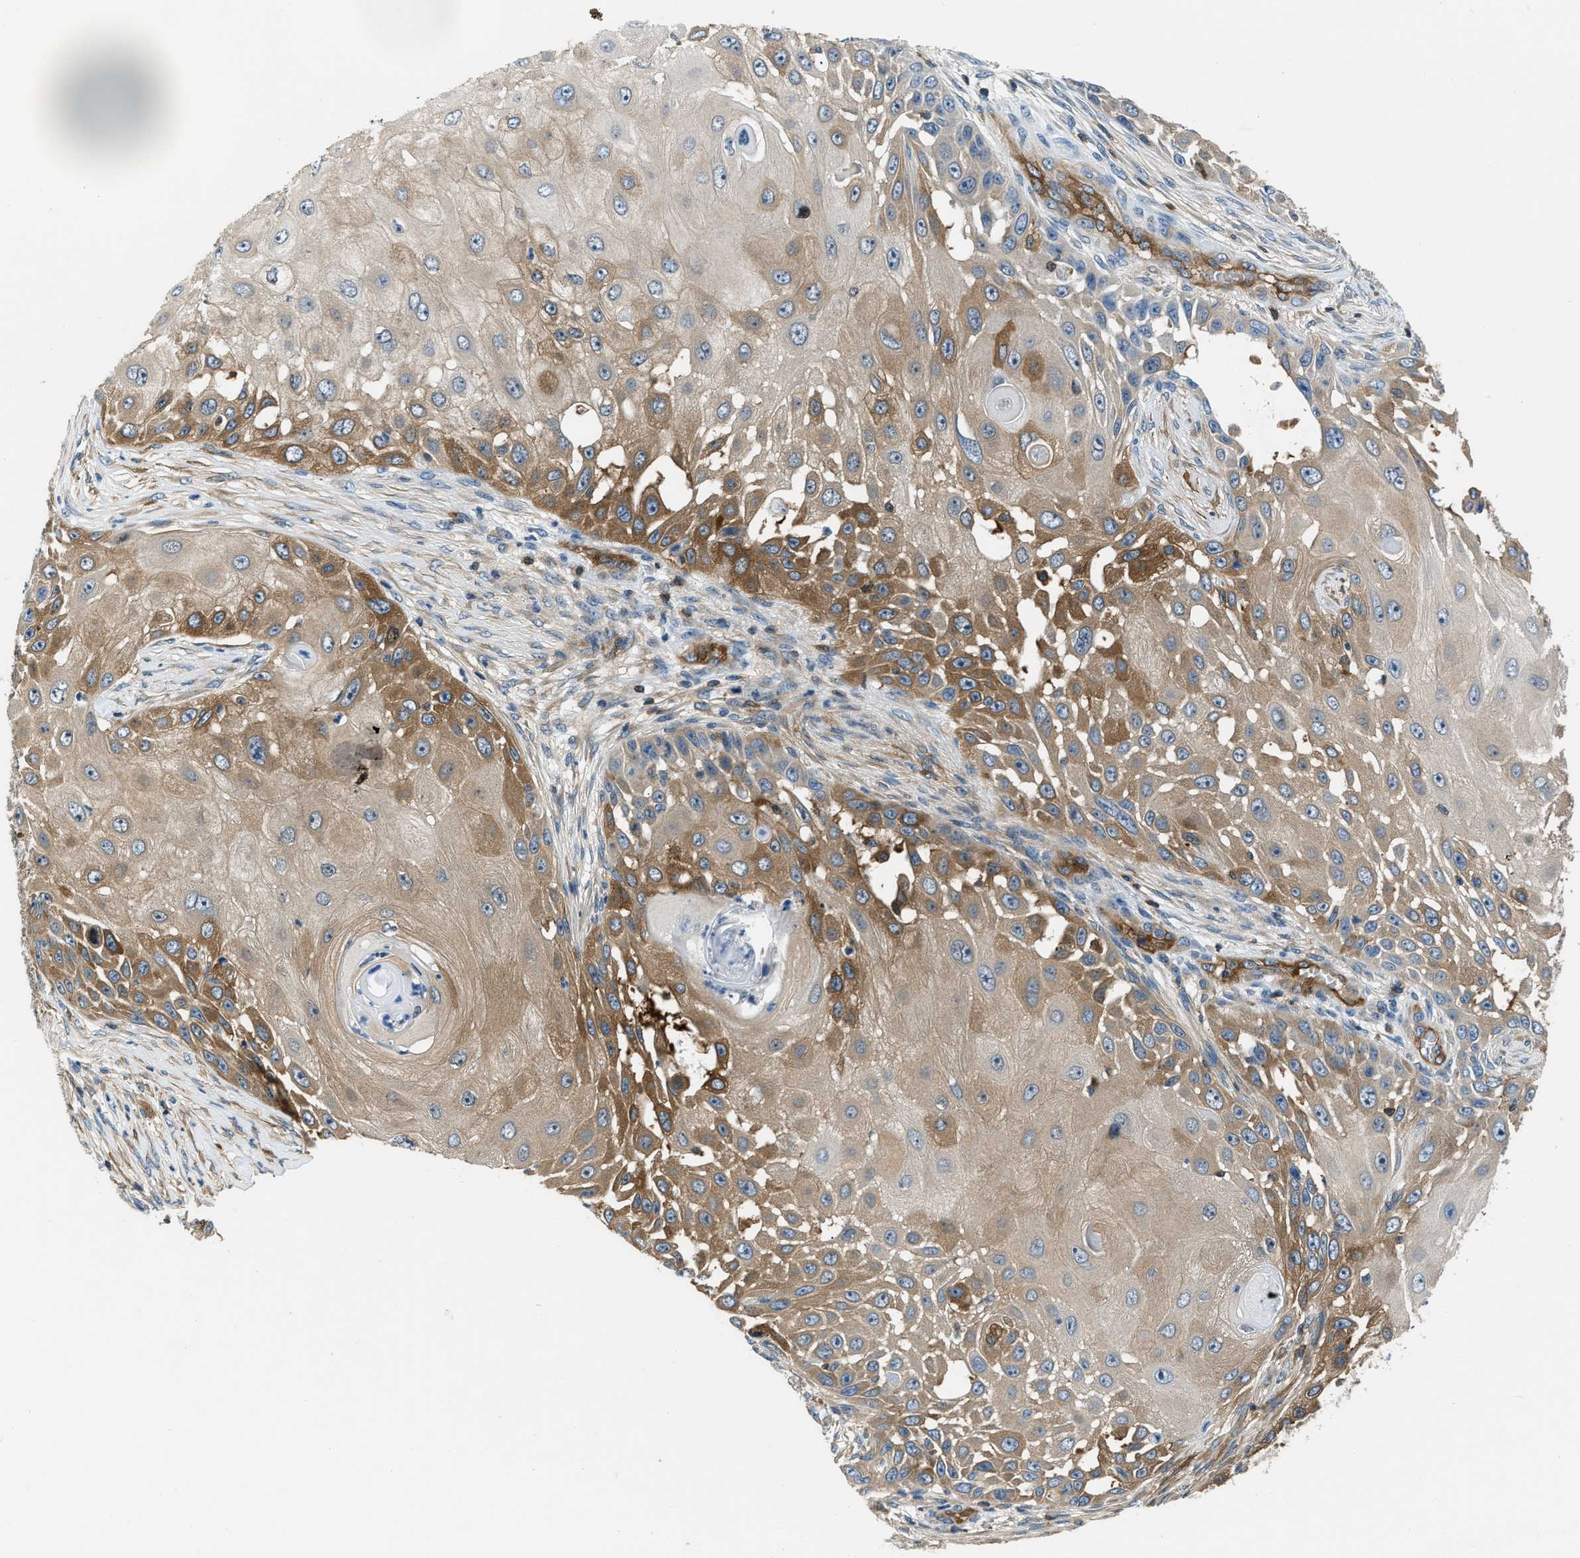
{"staining": {"intensity": "moderate", "quantity": ">75%", "location": "cytoplasmic/membranous"}, "tissue": "skin cancer", "cell_type": "Tumor cells", "image_type": "cancer", "snomed": [{"axis": "morphology", "description": "Squamous cell carcinoma, NOS"}, {"axis": "topography", "description": "Skin"}], "caption": "Brown immunohistochemical staining in human skin cancer (squamous cell carcinoma) displays moderate cytoplasmic/membranous positivity in approximately >75% of tumor cells.", "gene": "PFKP", "patient": {"sex": "female", "age": 44}}